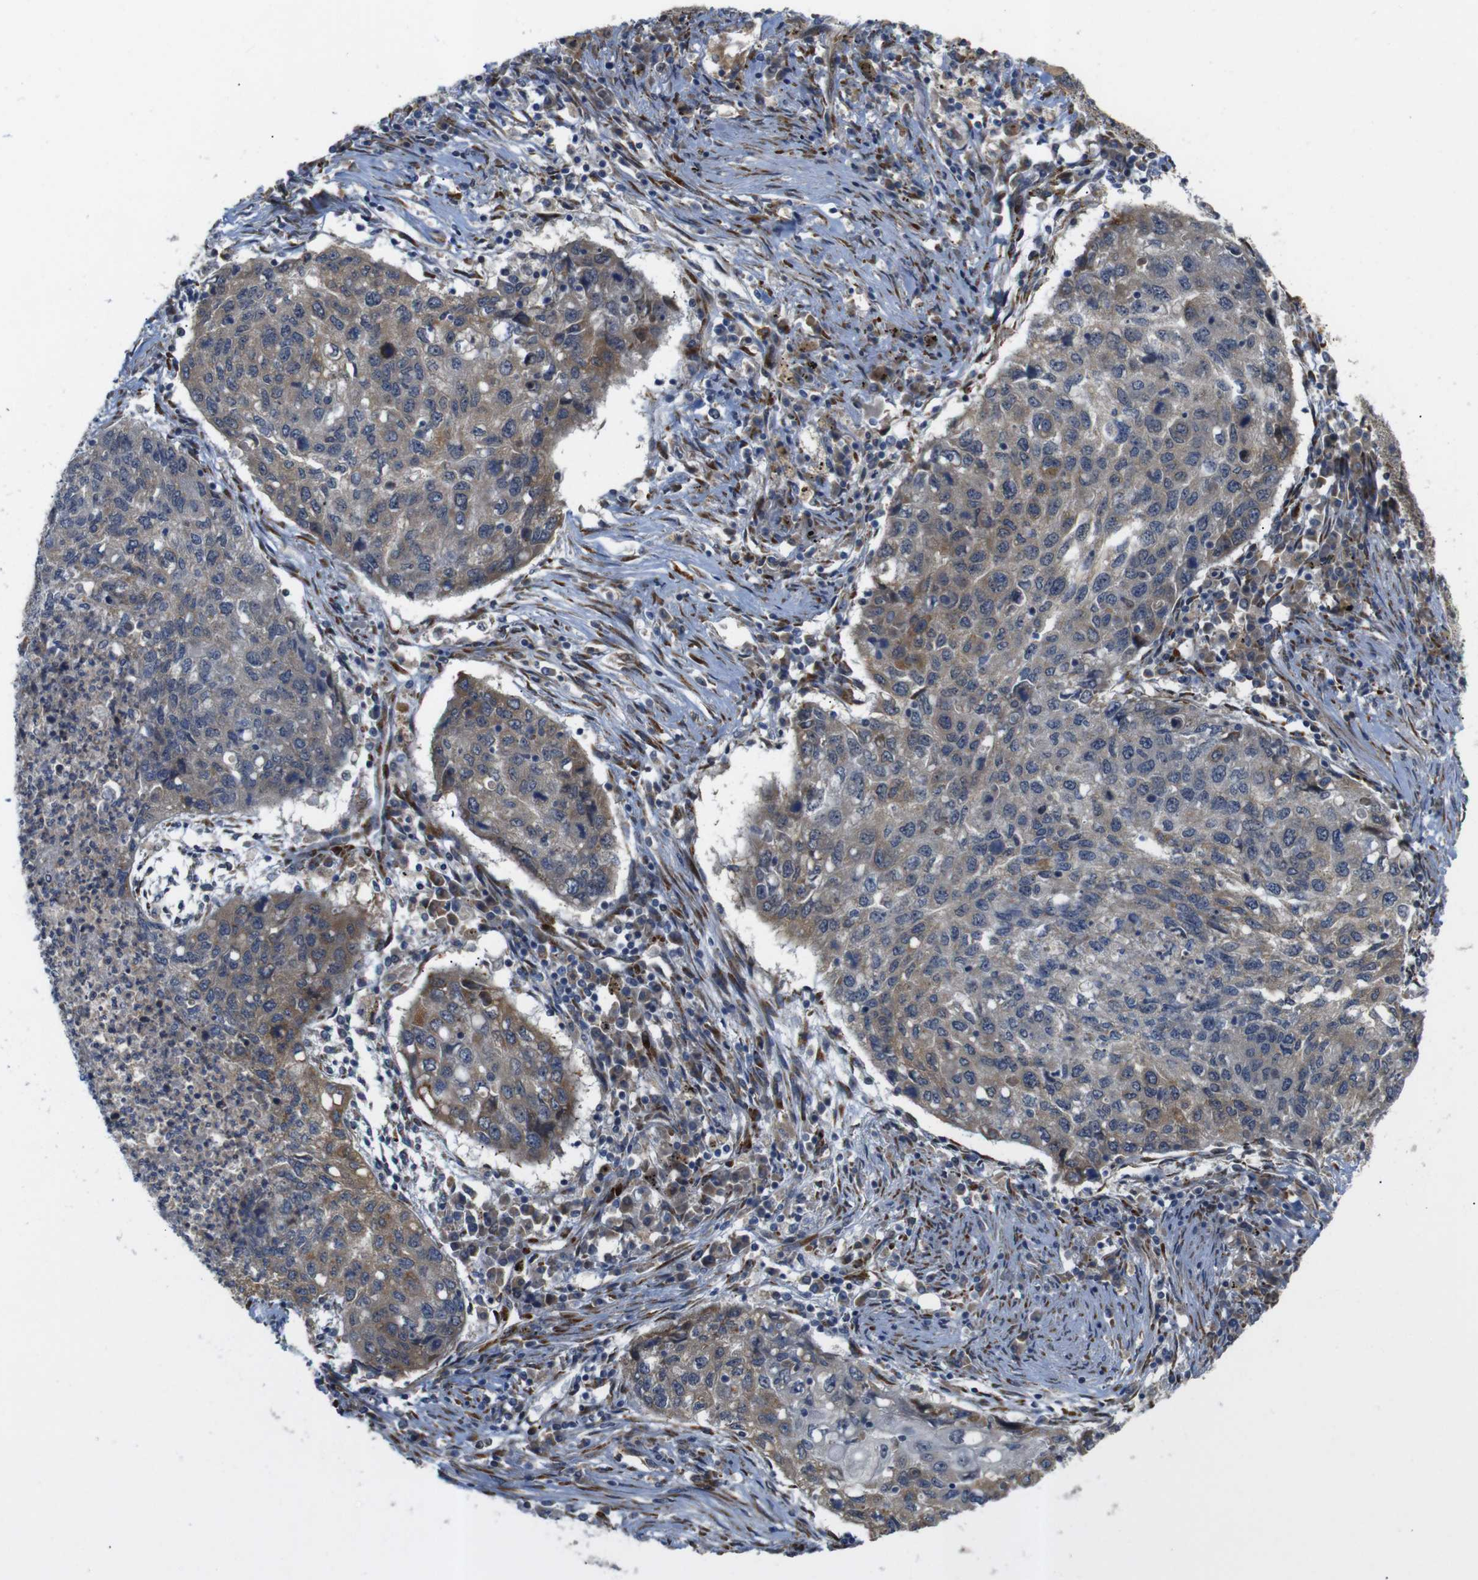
{"staining": {"intensity": "moderate", "quantity": ">75%", "location": "cytoplasmic/membranous"}, "tissue": "lung cancer", "cell_type": "Tumor cells", "image_type": "cancer", "snomed": [{"axis": "morphology", "description": "Squamous cell carcinoma, NOS"}, {"axis": "topography", "description": "Lung"}], "caption": "IHC of human lung cancer (squamous cell carcinoma) reveals medium levels of moderate cytoplasmic/membranous staining in about >75% of tumor cells.", "gene": "P3H2", "patient": {"sex": "female", "age": 63}}